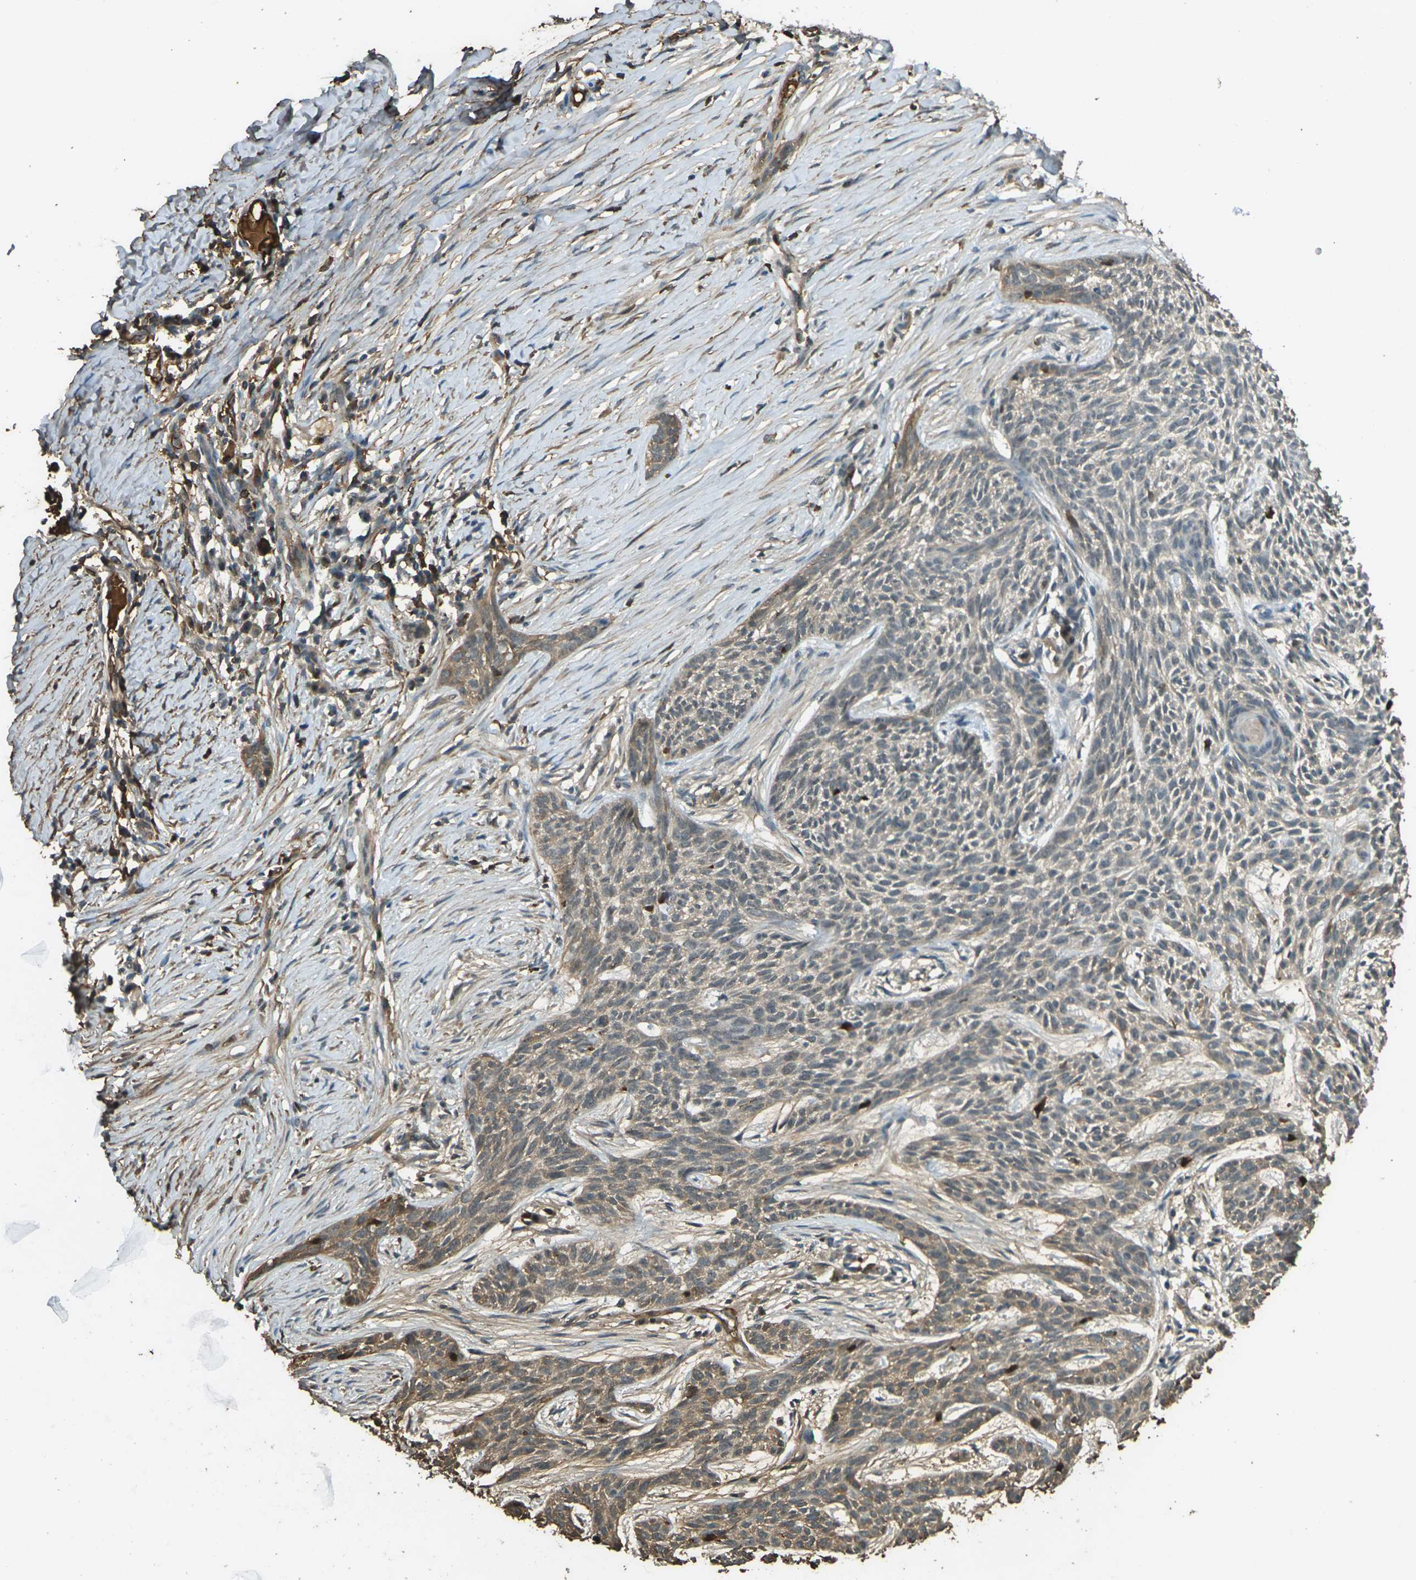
{"staining": {"intensity": "moderate", "quantity": ">75%", "location": "cytoplasmic/membranous"}, "tissue": "skin cancer", "cell_type": "Tumor cells", "image_type": "cancer", "snomed": [{"axis": "morphology", "description": "Basal cell carcinoma"}, {"axis": "topography", "description": "Skin"}], "caption": "This image exhibits IHC staining of human skin cancer (basal cell carcinoma), with medium moderate cytoplasmic/membranous staining in about >75% of tumor cells.", "gene": "CYP1B1", "patient": {"sex": "female", "age": 59}}